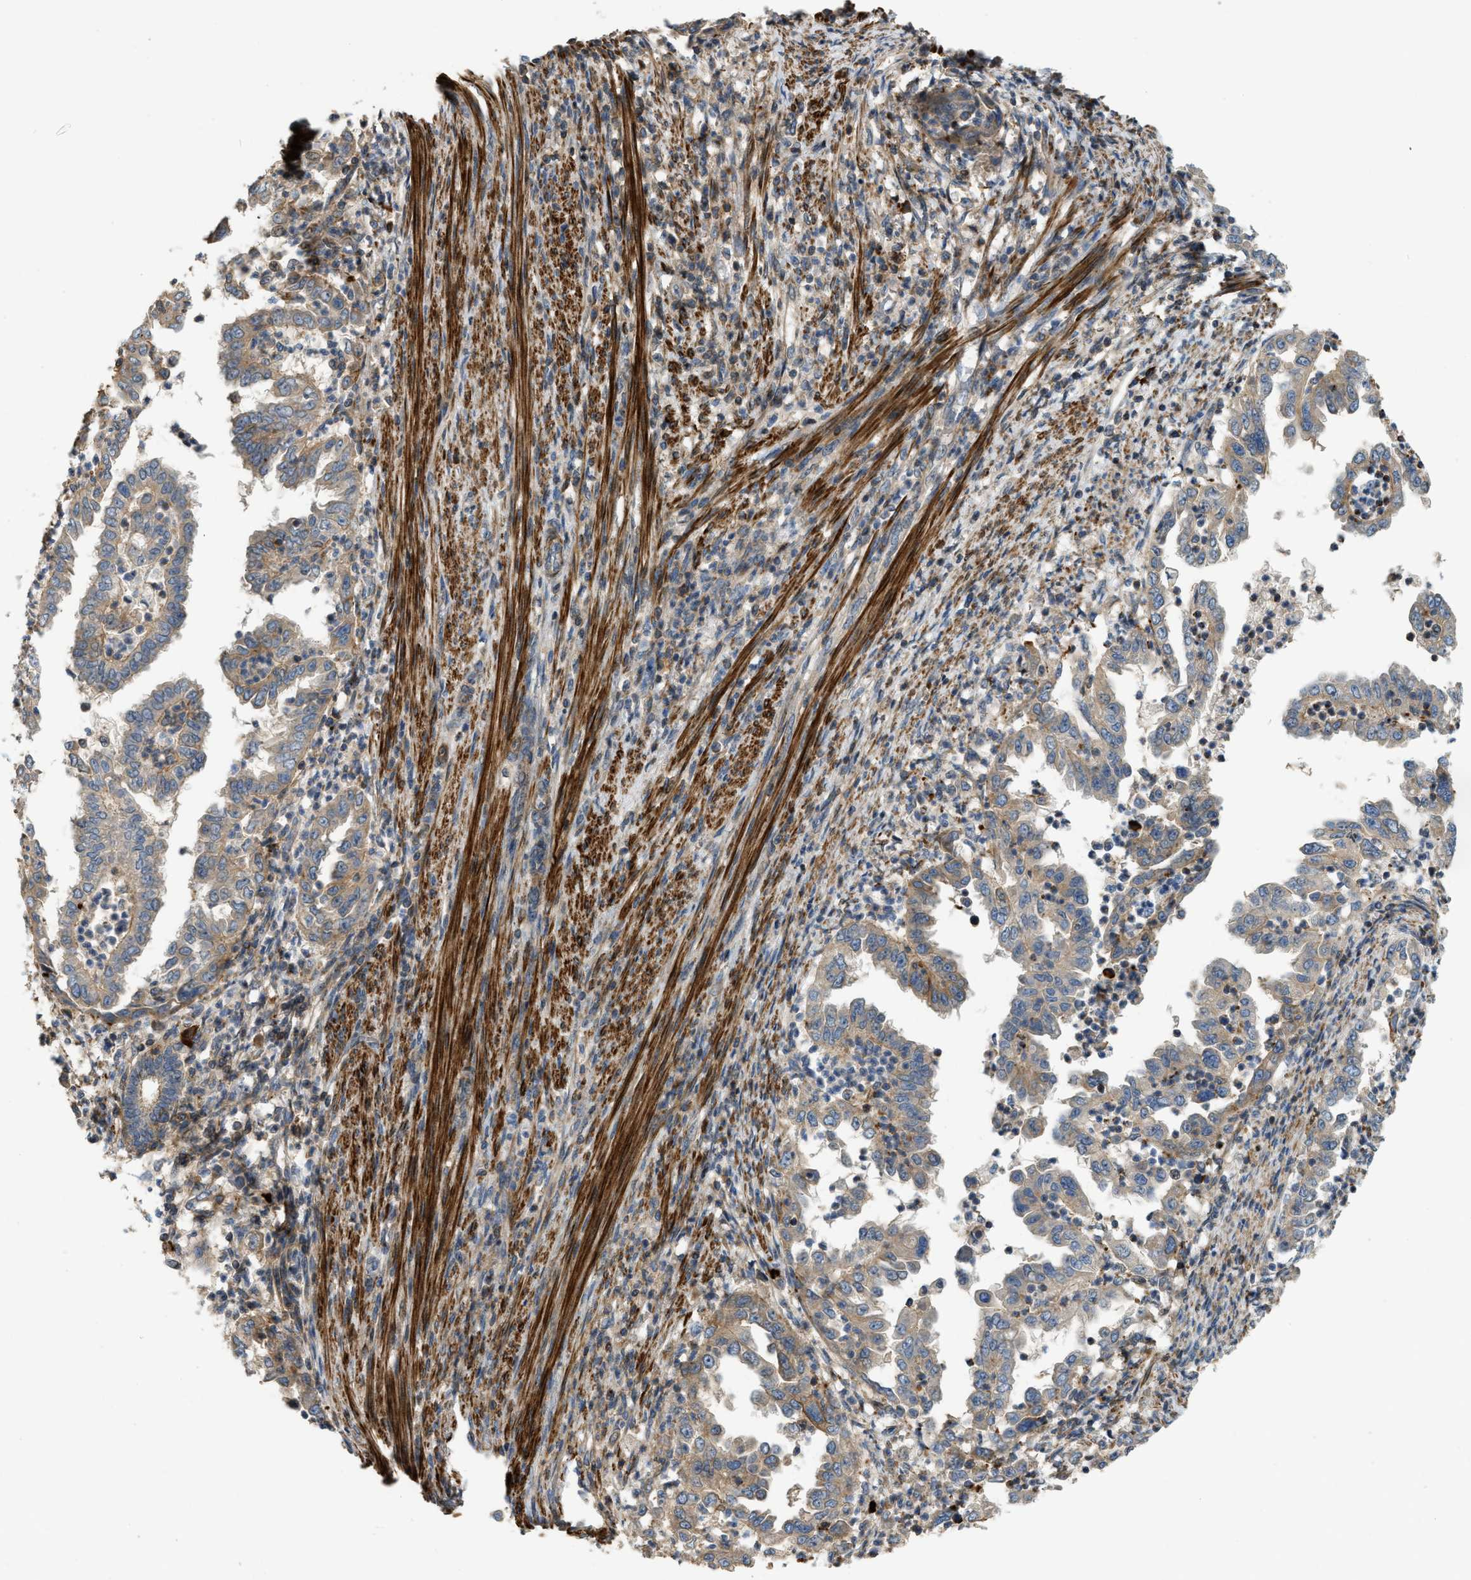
{"staining": {"intensity": "moderate", "quantity": ">75%", "location": "cytoplasmic/membranous"}, "tissue": "endometrial cancer", "cell_type": "Tumor cells", "image_type": "cancer", "snomed": [{"axis": "morphology", "description": "Adenocarcinoma, NOS"}, {"axis": "topography", "description": "Endometrium"}], "caption": "Approximately >75% of tumor cells in human endometrial adenocarcinoma show moderate cytoplasmic/membranous protein staining as visualized by brown immunohistochemical staining.", "gene": "BTN3A2", "patient": {"sex": "female", "age": 85}}